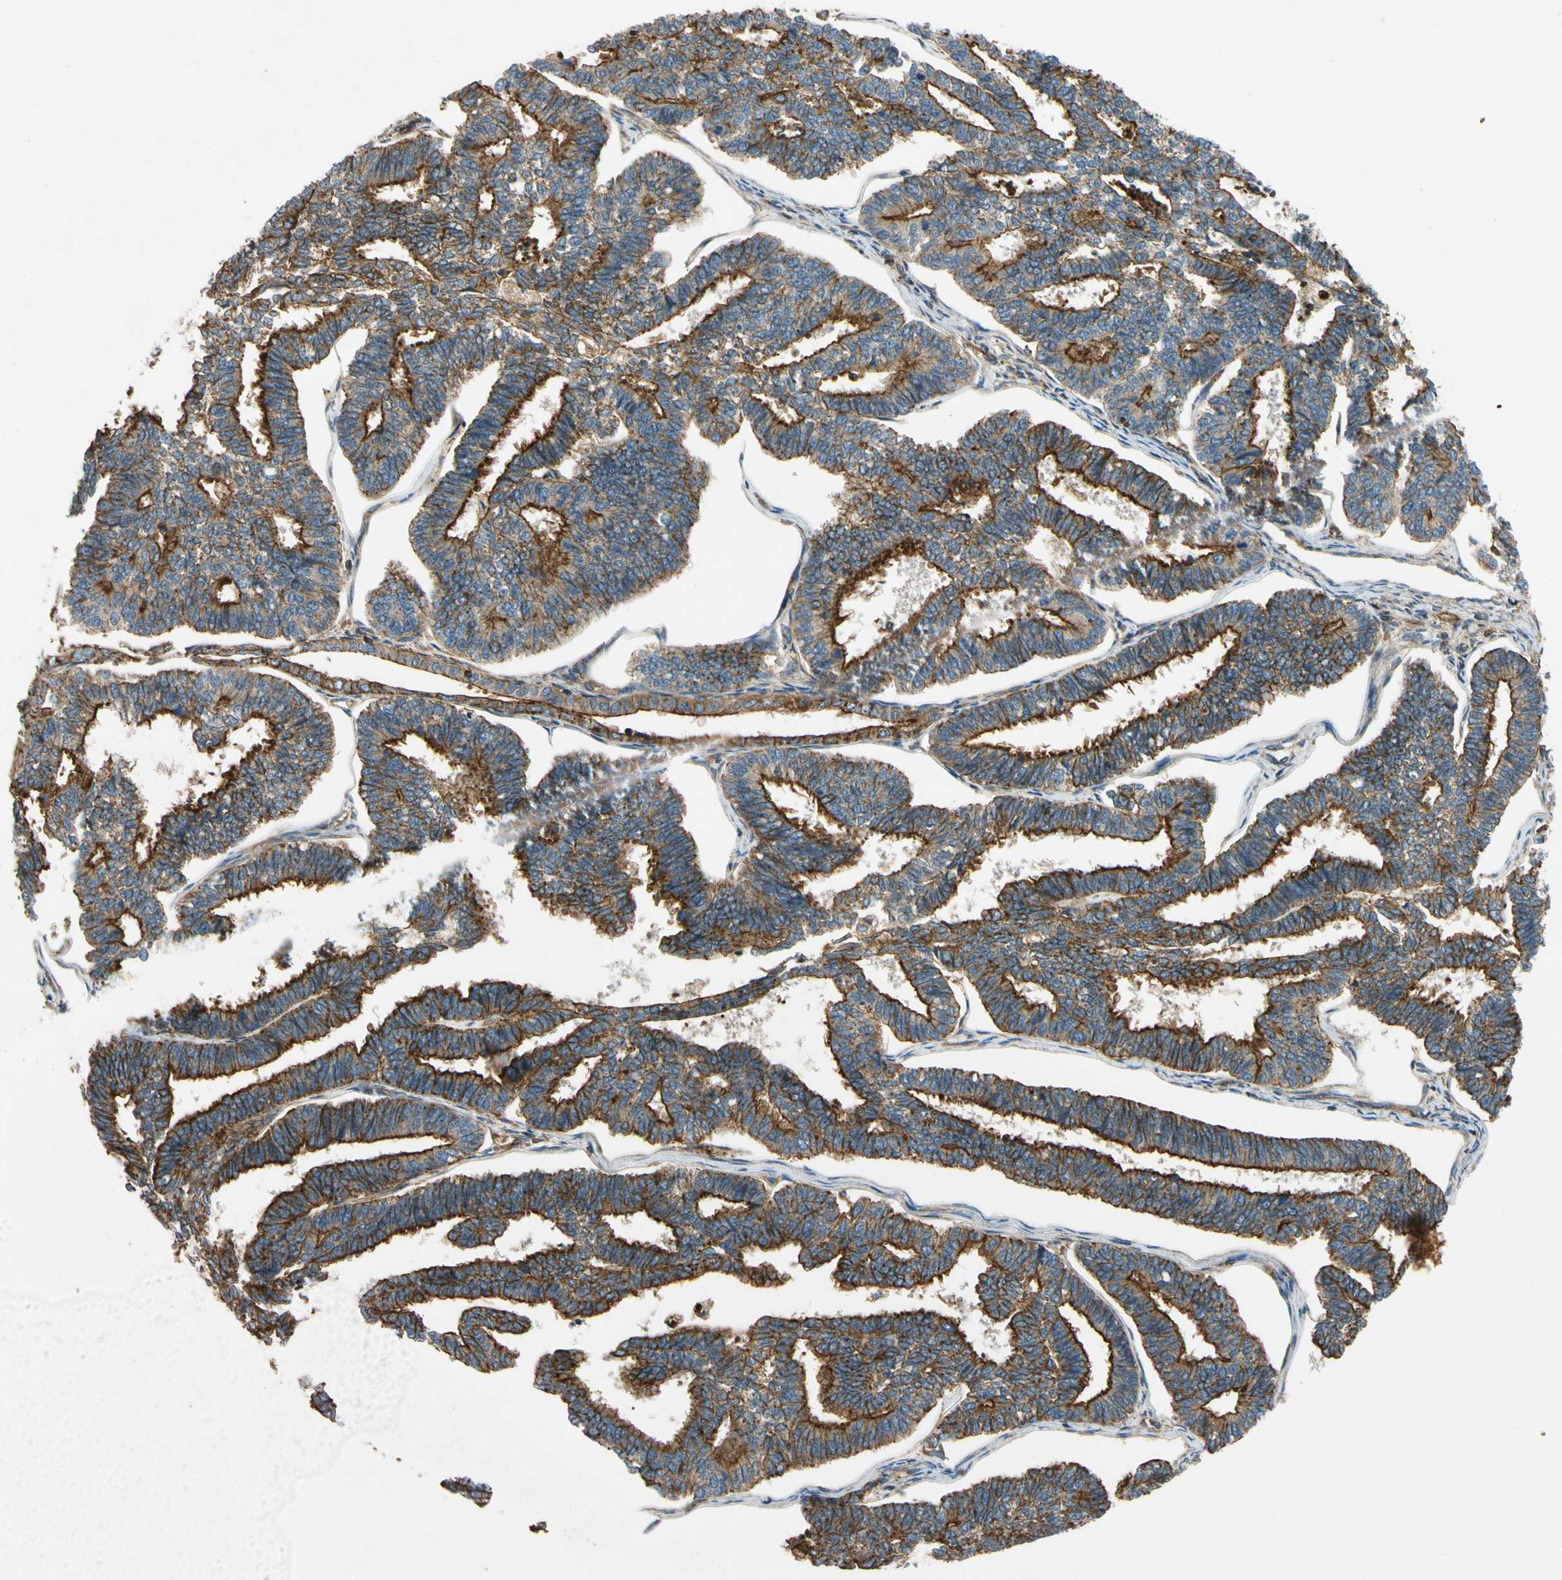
{"staining": {"intensity": "strong", "quantity": ">75%", "location": "cytoplasmic/membranous"}, "tissue": "endometrial cancer", "cell_type": "Tumor cells", "image_type": "cancer", "snomed": [{"axis": "morphology", "description": "Adenocarcinoma, NOS"}, {"axis": "topography", "description": "Endometrium"}], "caption": "A high amount of strong cytoplasmic/membranous positivity is present in approximately >75% of tumor cells in endometrial cancer (adenocarcinoma) tissue. (Stains: DAB in brown, nuclei in blue, Microscopy: brightfield microscopy at high magnification).", "gene": "TCP11L1", "patient": {"sex": "female", "age": 70}}